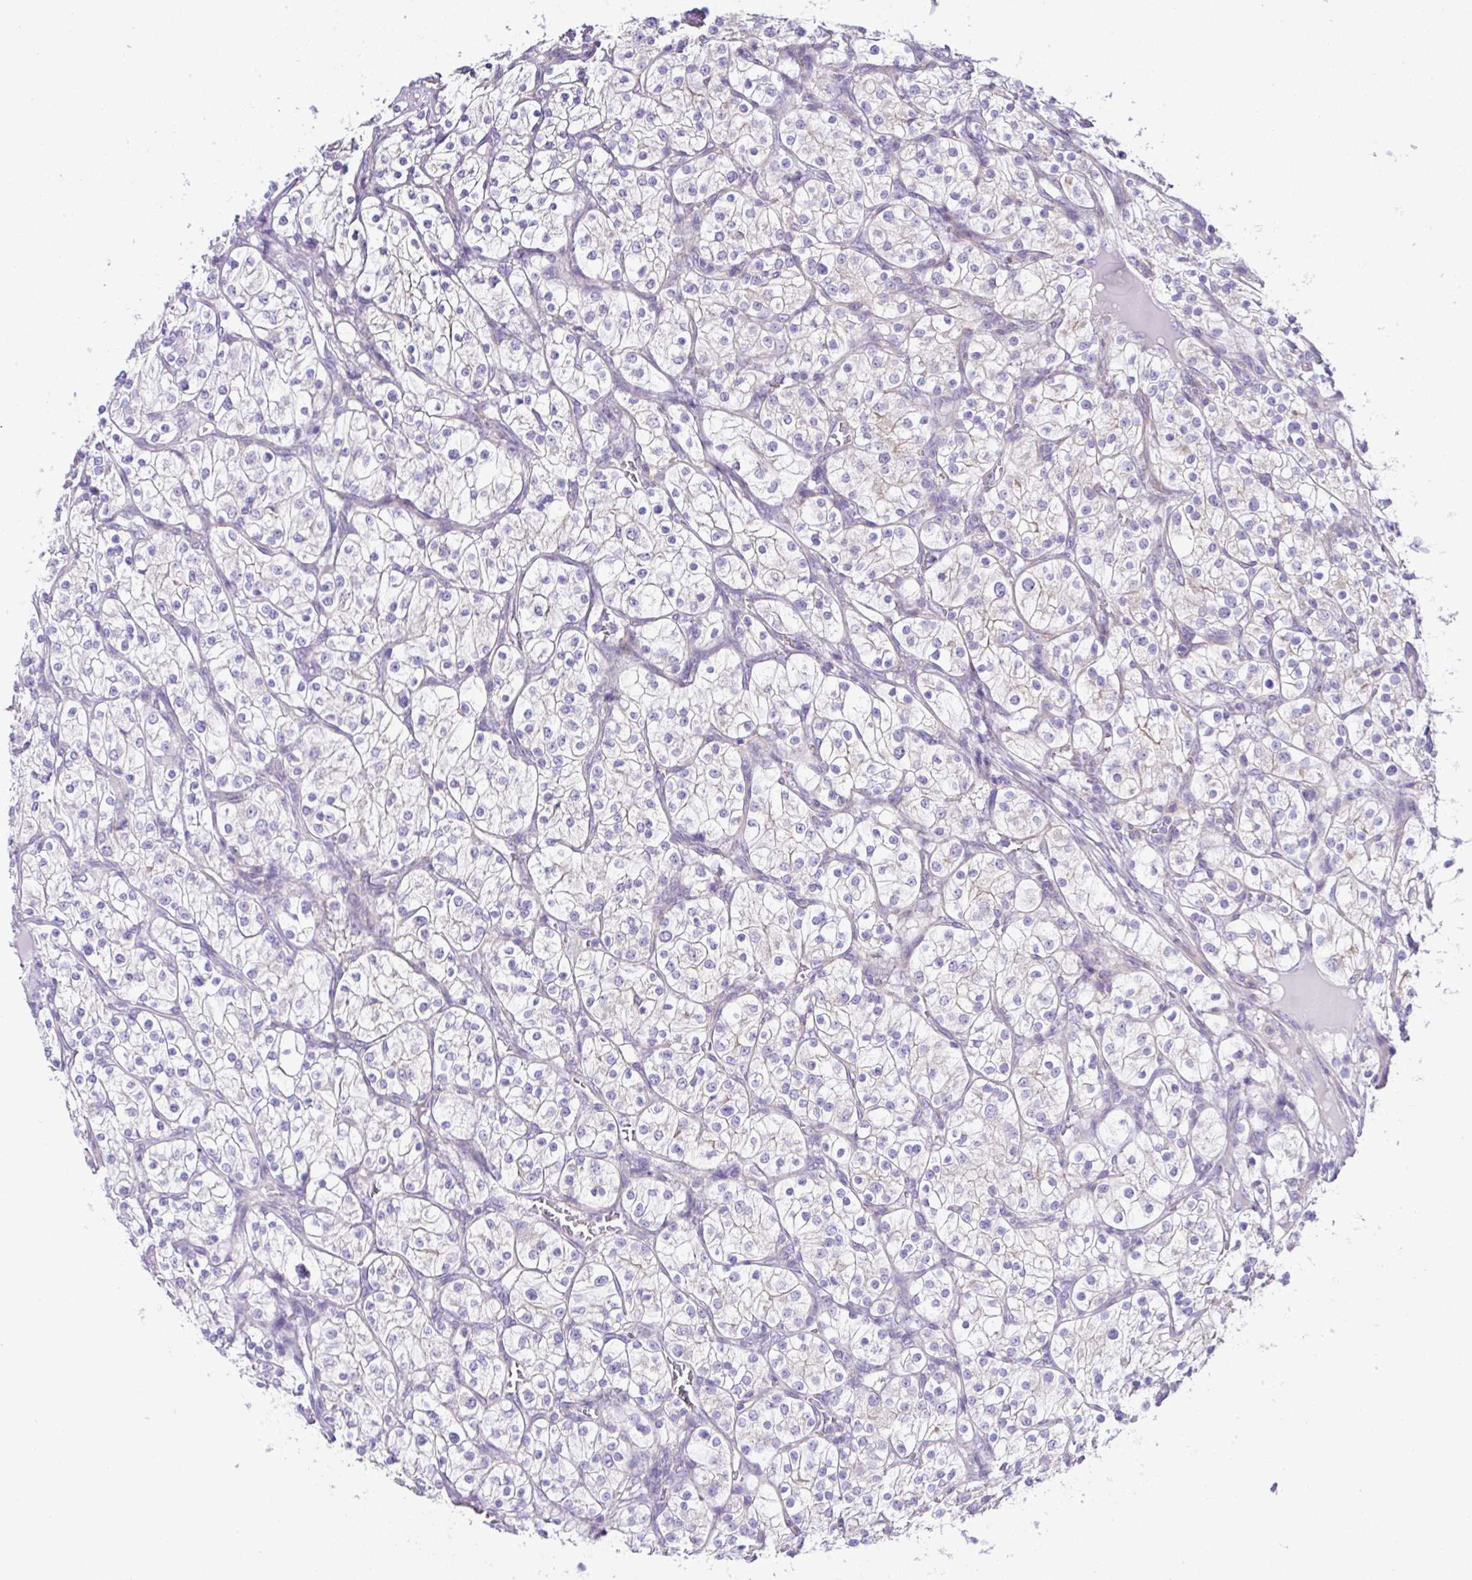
{"staining": {"intensity": "negative", "quantity": "none", "location": "none"}, "tissue": "renal cancer", "cell_type": "Tumor cells", "image_type": "cancer", "snomed": [{"axis": "morphology", "description": "Adenocarcinoma, NOS"}, {"axis": "topography", "description": "Kidney"}], "caption": "Renal adenocarcinoma was stained to show a protein in brown. There is no significant expression in tumor cells.", "gene": "OR4P4", "patient": {"sex": "male", "age": 80}}